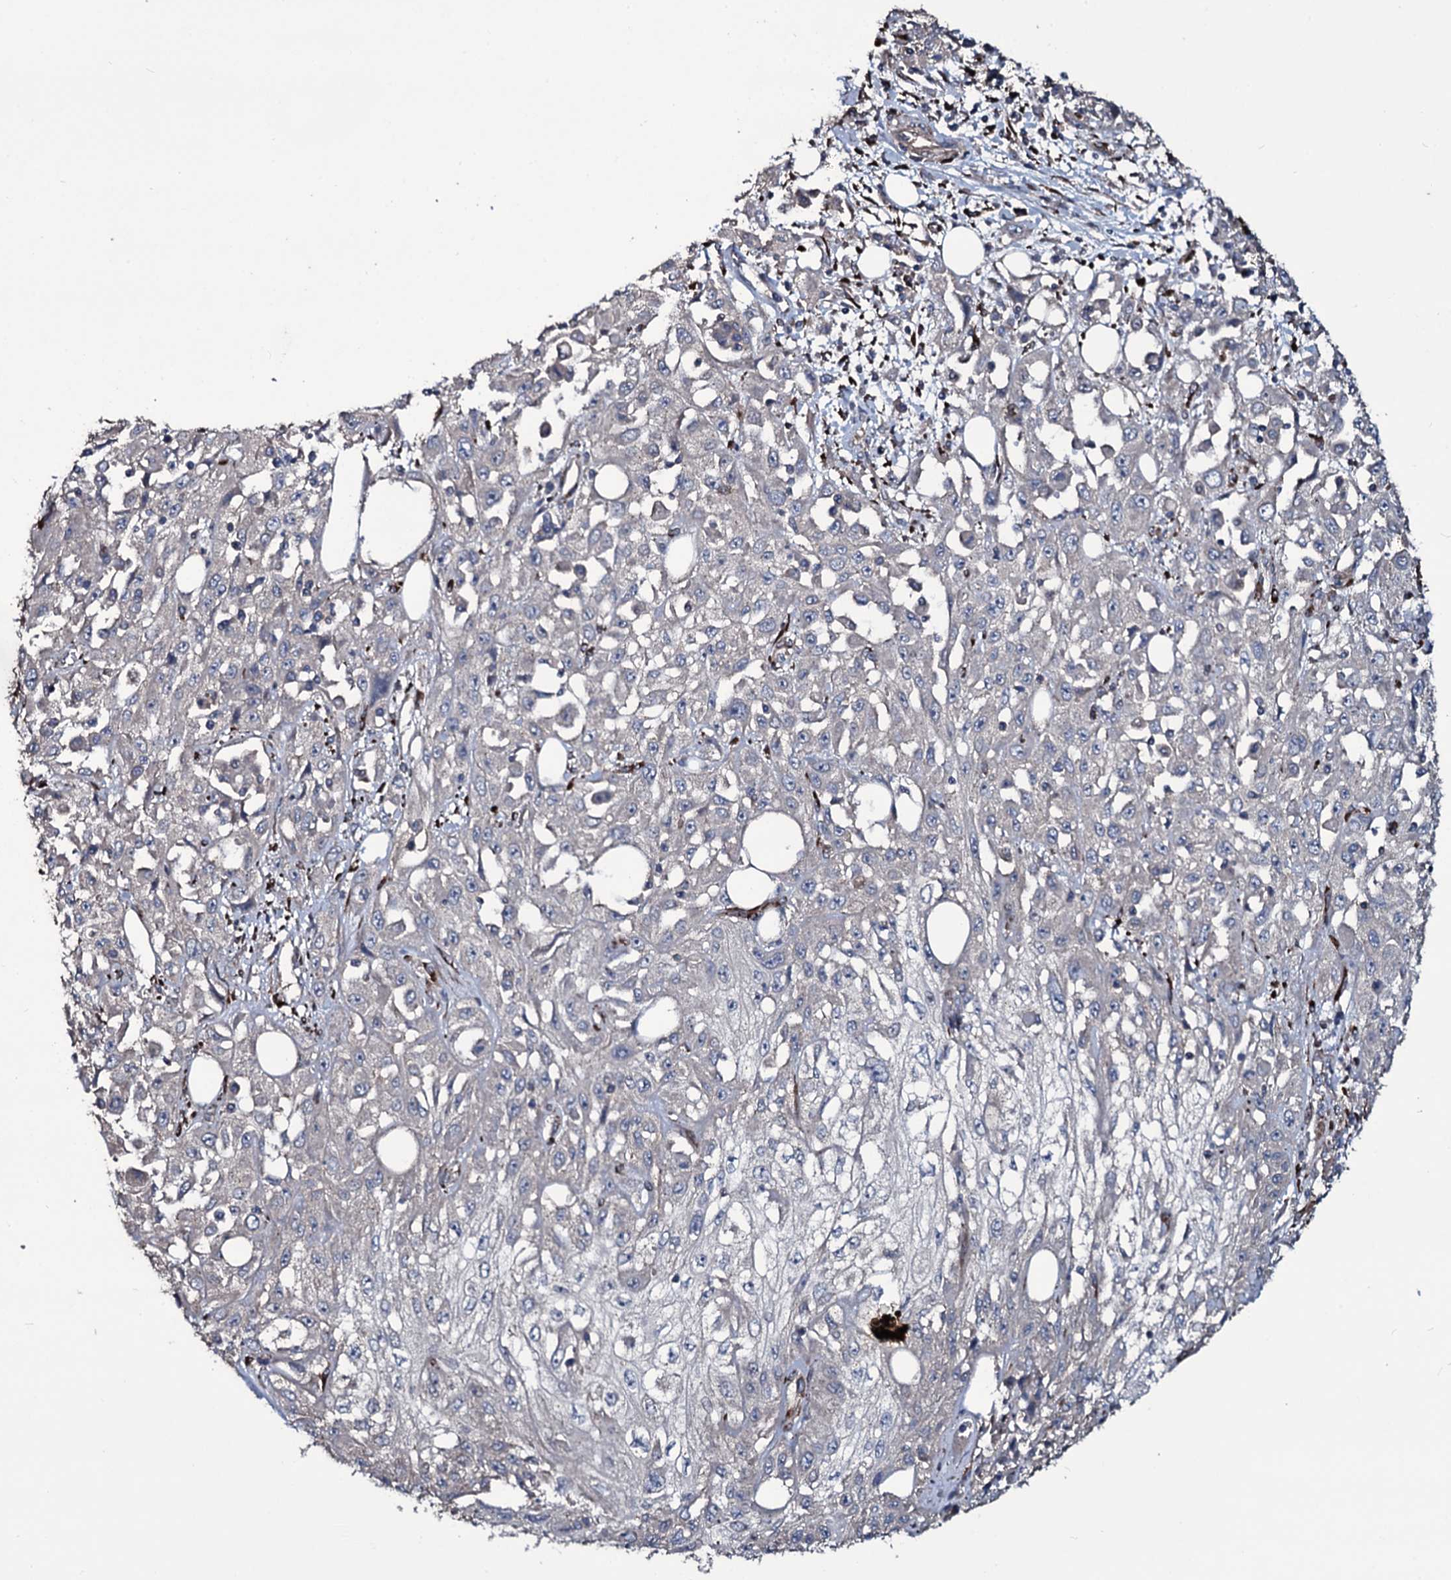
{"staining": {"intensity": "negative", "quantity": "none", "location": "none"}, "tissue": "skin cancer", "cell_type": "Tumor cells", "image_type": "cancer", "snomed": [{"axis": "morphology", "description": "Squamous cell carcinoma, NOS"}, {"axis": "morphology", "description": "Squamous cell carcinoma, metastatic, NOS"}, {"axis": "topography", "description": "Skin"}, {"axis": "topography", "description": "Lymph node"}], "caption": "An image of skin cancer stained for a protein shows no brown staining in tumor cells.", "gene": "WIPF3", "patient": {"sex": "male", "age": 75}}